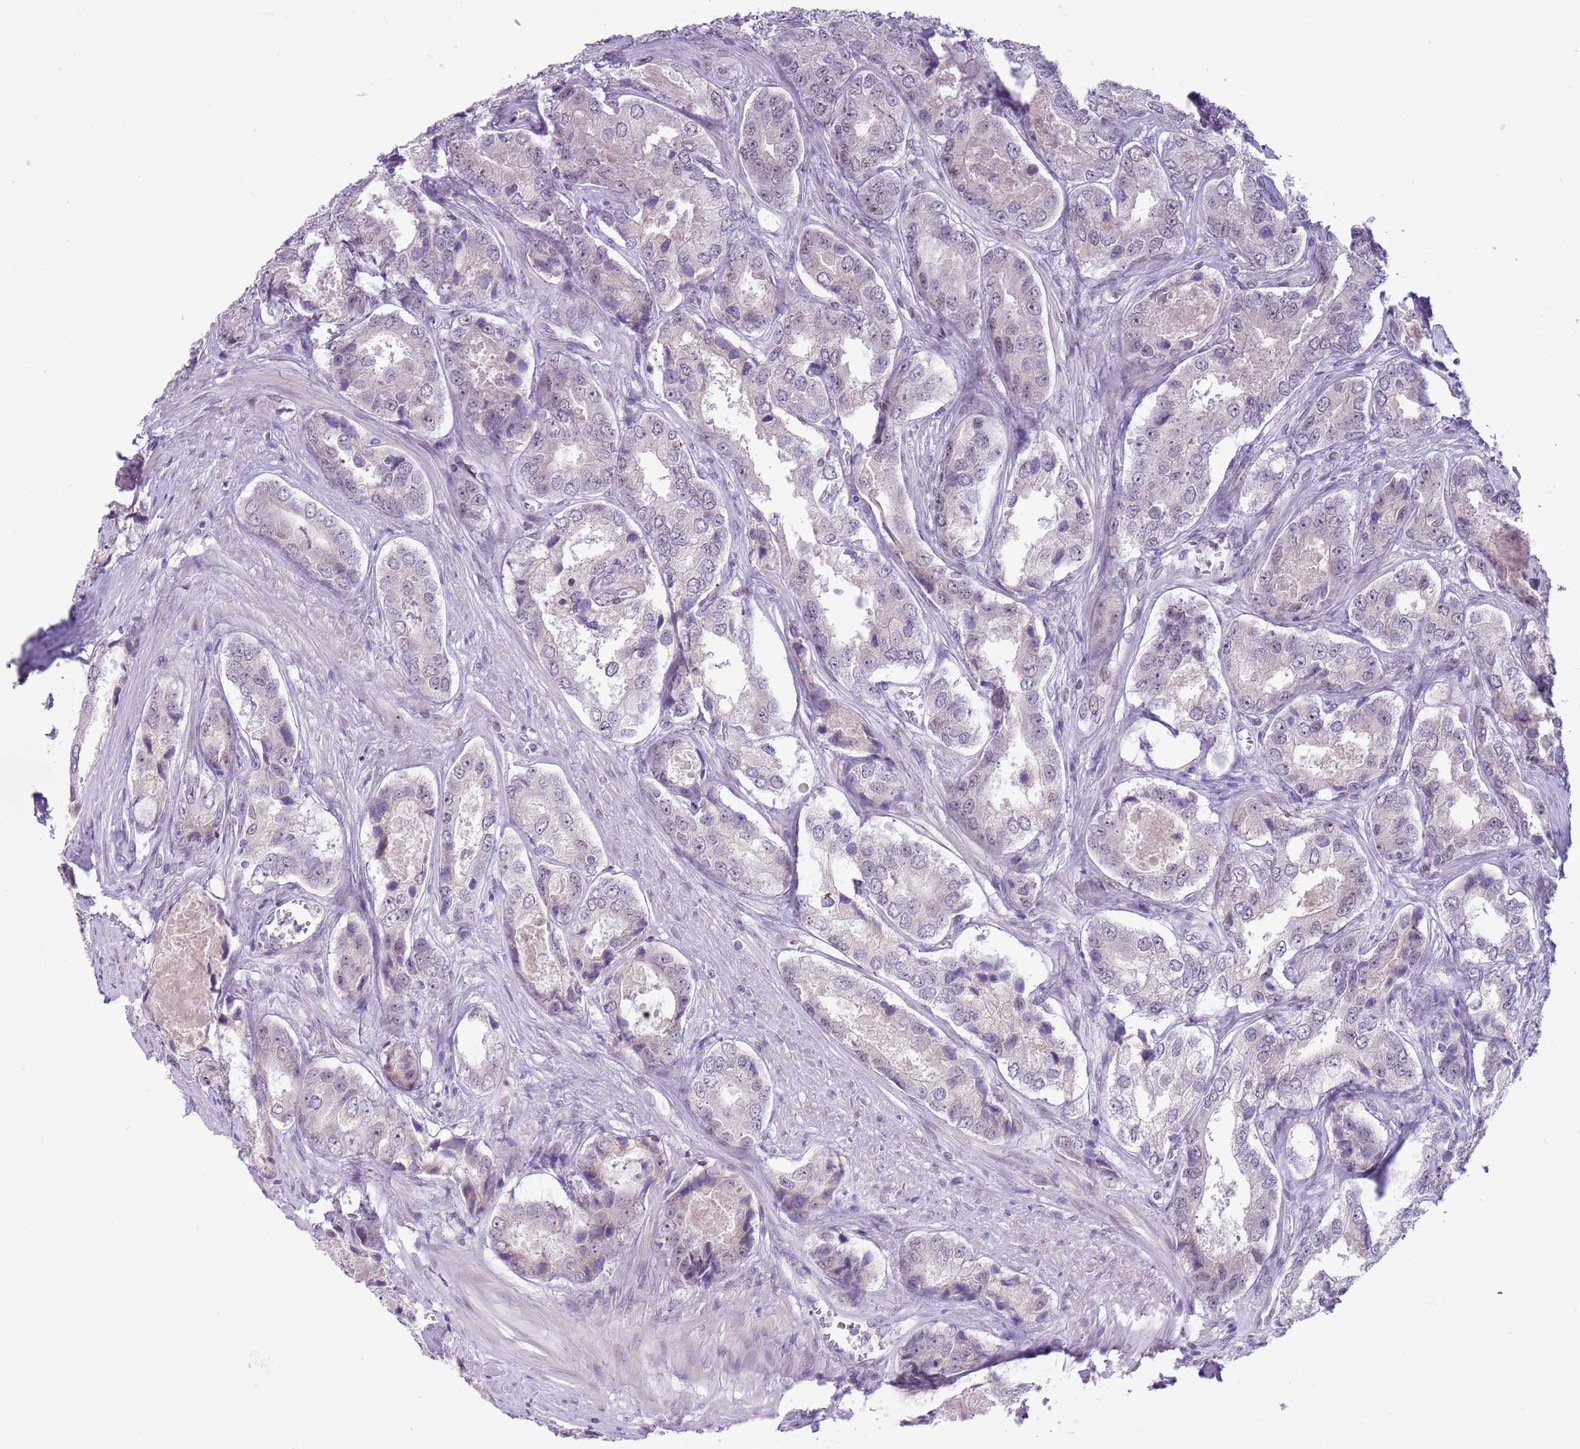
{"staining": {"intensity": "negative", "quantity": "none", "location": "none"}, "tissue": "prostate cancer", "cell_type": "Tumor cells", "image_type": "cancer", "snomed": [{"axis": "morphology", "description": "Adenocarcinoma, Low grade"}, {"axis": "topography", "description": "Prostate"}], "caption": "The histopathology image shows no significant staining in tumor cells of low-grade adenocarcinoma (prostate). (Brightfield microscopy of DAB (3,3'-diaminobenzidine) immunohistochemistry at high magnification).", "gene": "ZNF576", "patient": {"sex": "male", "age": 68}}